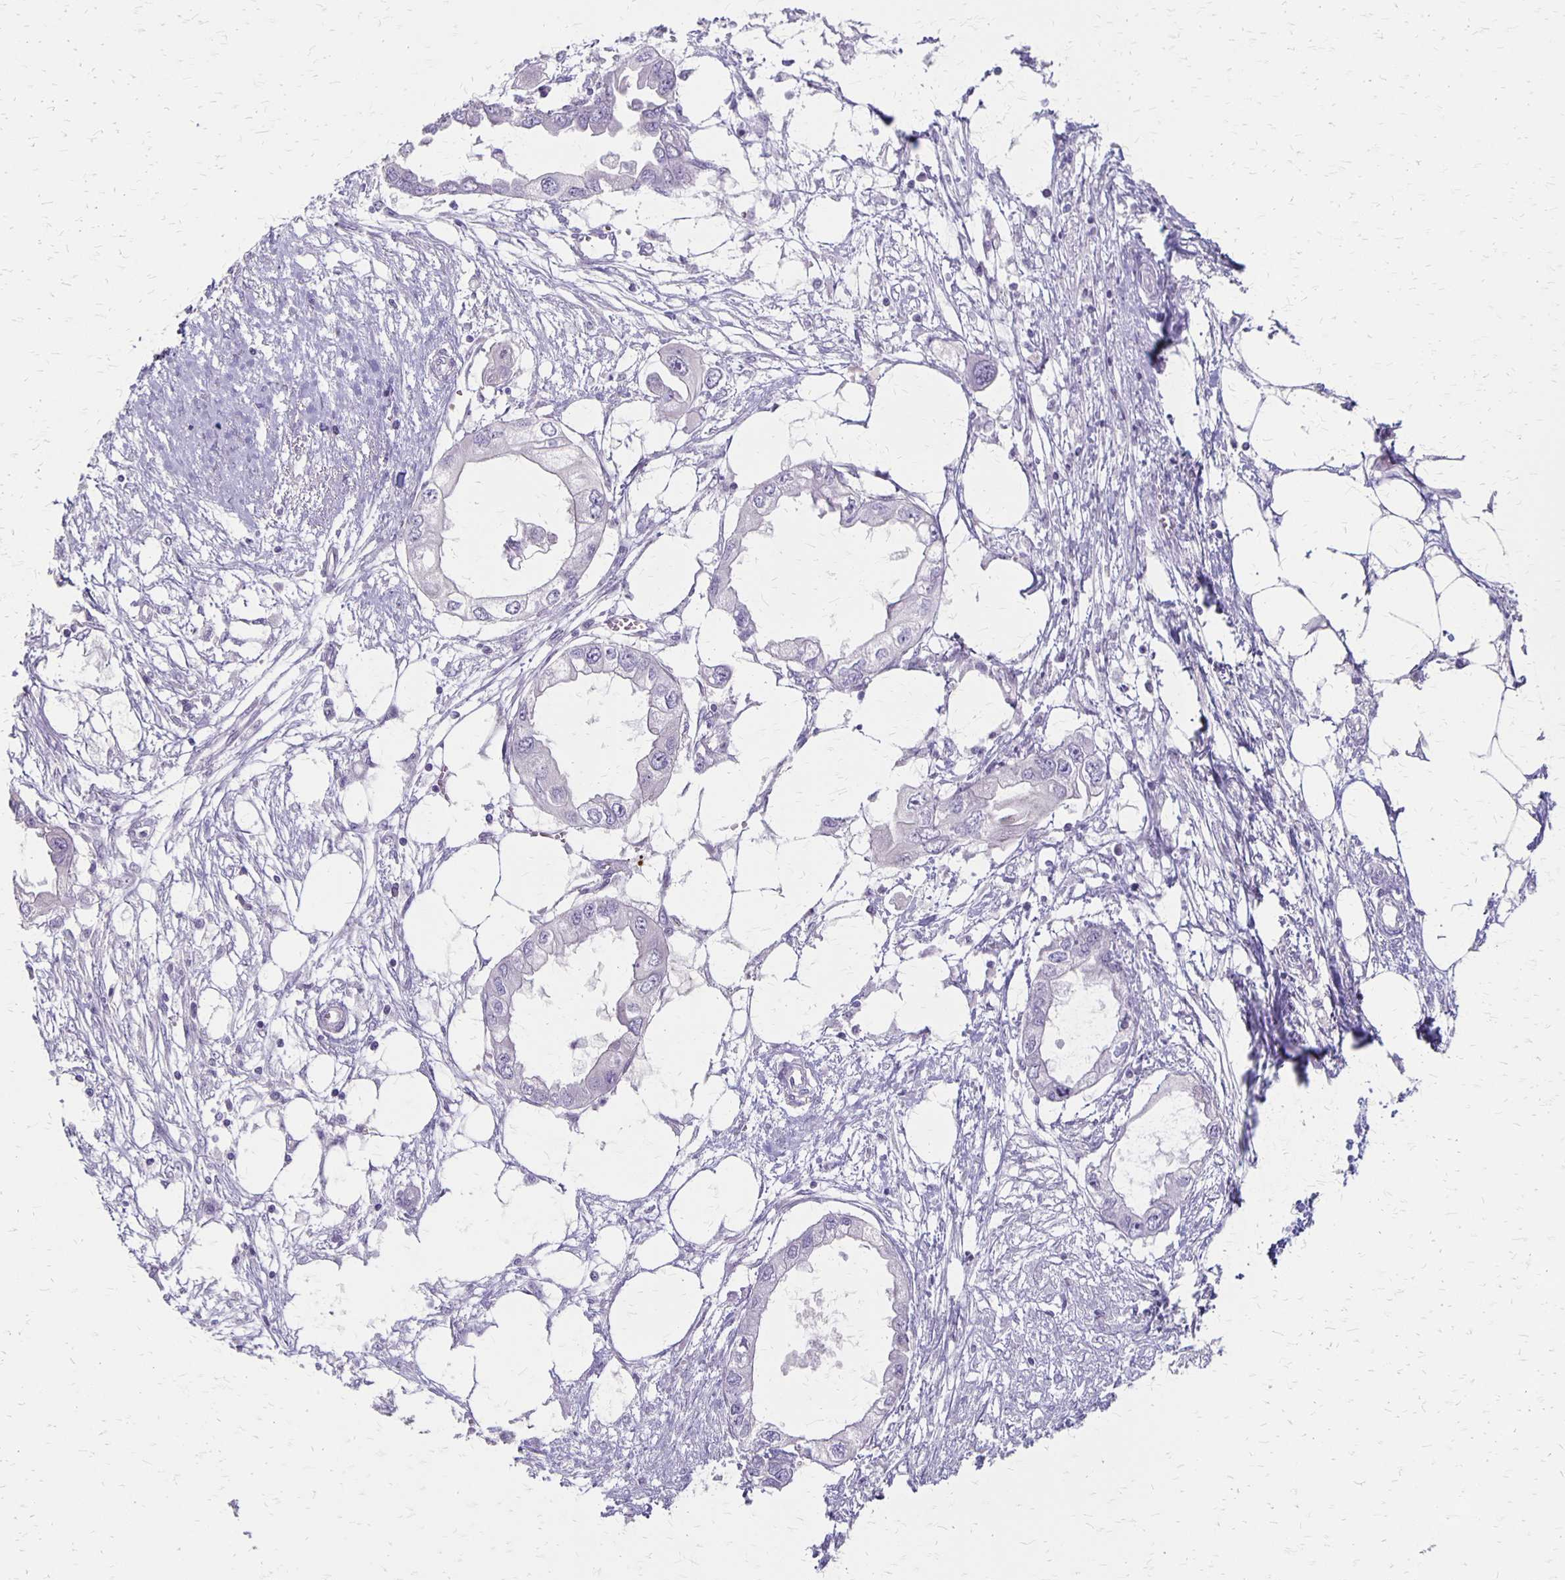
{"staining": {"intensity": "negative", "quantity": "none", "location": "none"}, "tissue": "endometrial cancer", "cell_type": "Tumor cells", "image_type": "cancer", "snomed": [{"axis": "morphology", "description": "Adenocarcinoma, NOS"}, {"axis": "morphology", "description": "Adenocarcinoma, metastatic, NOS"}, {"axis": "topography", "description": "Adipose tissue"}, {"axis": "topography", "description": "Endometrium"}], "caption": "This is an IHC histopathology image of human endometrial cancer. There is no staining in tumor cells.", "gene": "HOMER1", "patient": {"sex": "female", "age": 67}}